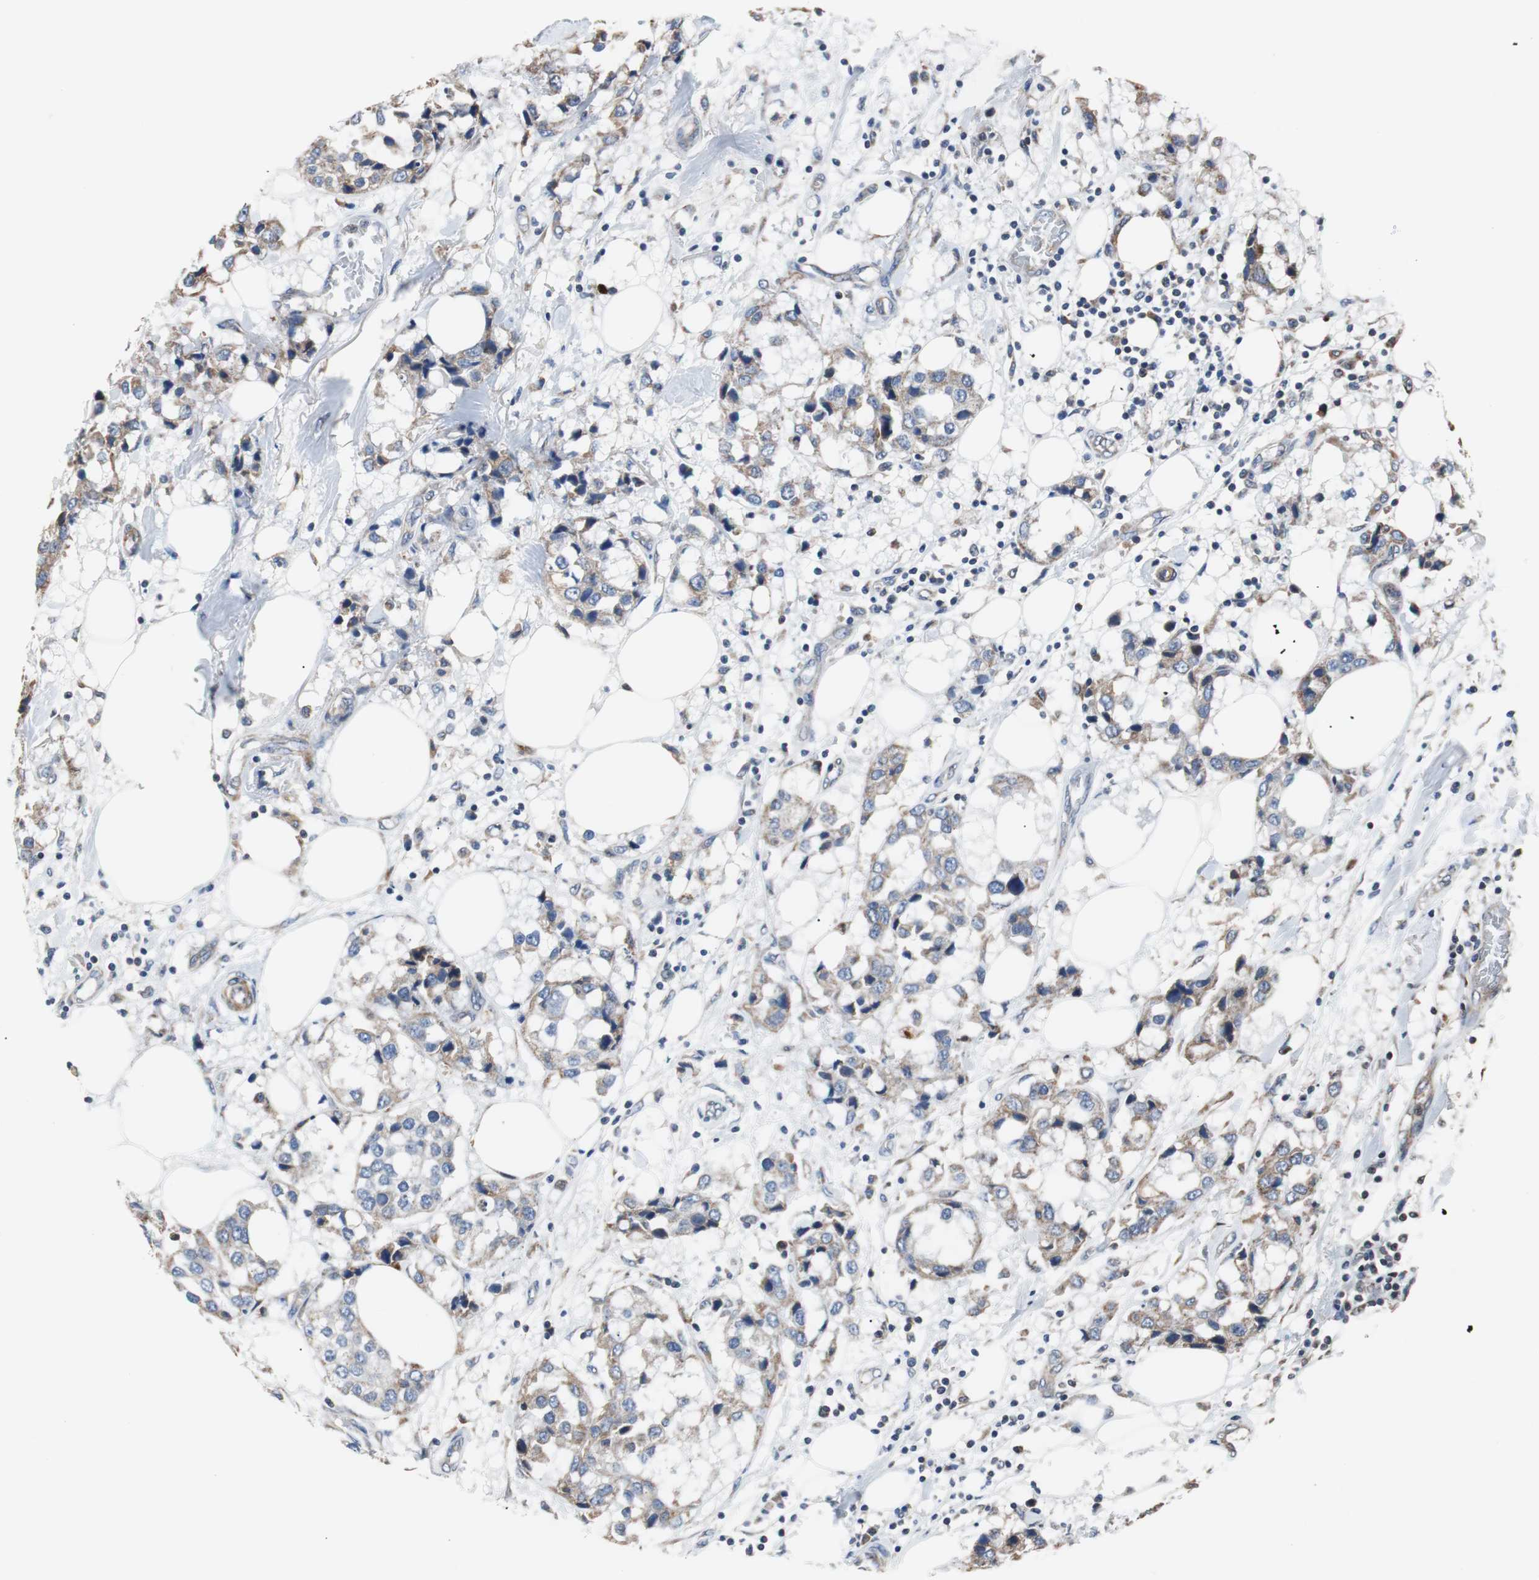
{"staining": {"intensity": "weak", "quantity": ">75%", "location": "cytoplasmic/membranous"}, "tissue": "breast cancer", "cell_type": "Tumor cells", "image_type": "cancer", "snomed": [{"axis": "morphology", "description": "Duct carcinoma"}, {"axis": "topography", "description": "Breast"}], "caption": "An image showing weak cytoplasmic/membranous positivity in approximately >75% of tumor cells in breast cancer (invasive ductal carcinoma), as visualized by brown immunohistochemical staining.", "gene": "PITRM1", "patient": {"sex": "female", "age": 80}}